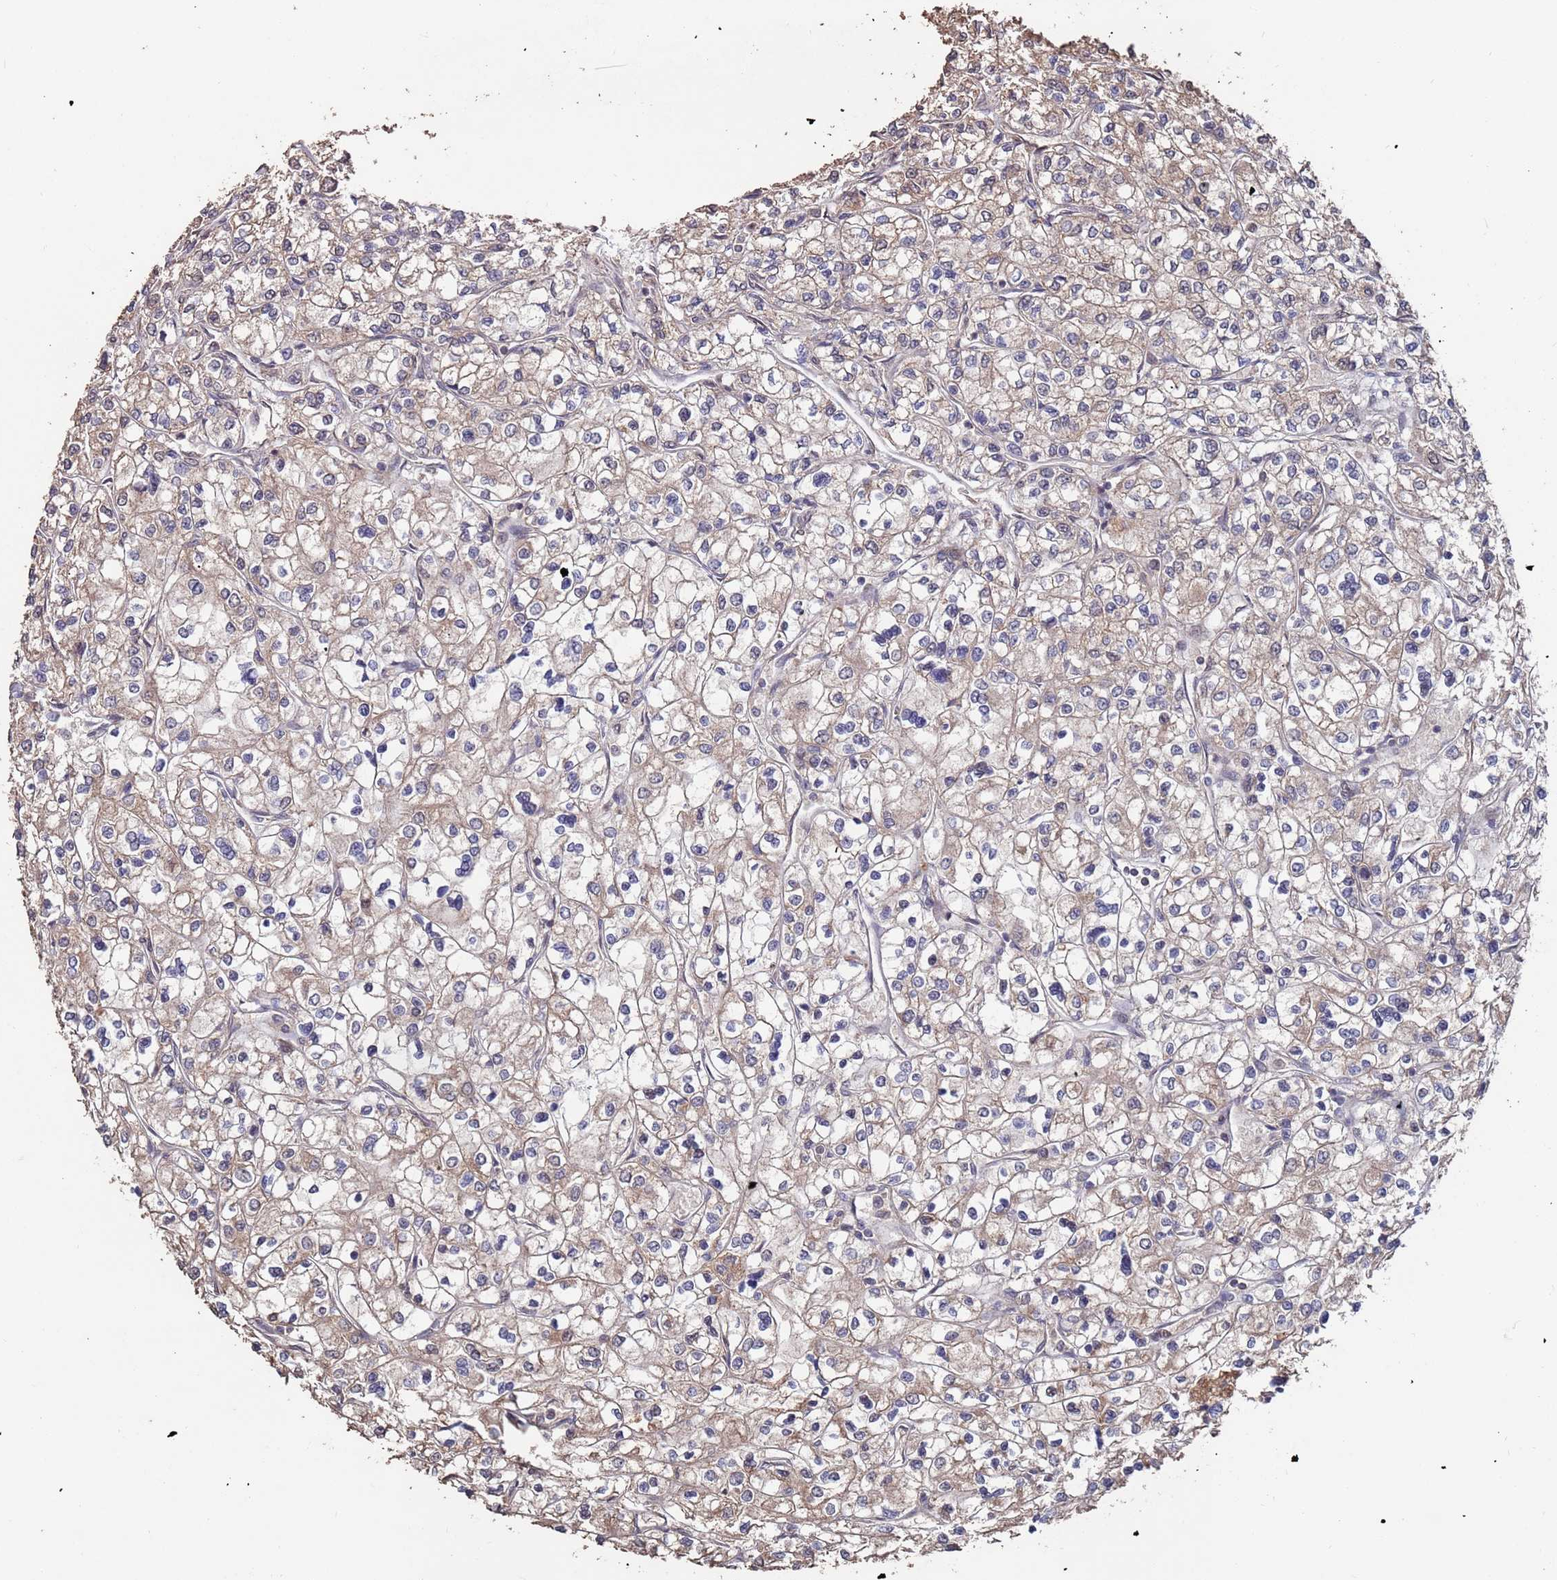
{"staining": {"intensity": "weak", "quantity": "25%-75%", "location": "cytoplasmic/membranous"}, "tissue": "renal cancer", "cell_type": "Tumor cells", "image_type": "cancer", "snomed": [{"axis": "morphology", "description": "Adenocarcinoma, NOS"}, {"axis": "topography", "description": "Kidney"}], "caption": "Renal adenocarcinoma stained with a protein marker shows weak staining in tumor cells.", "gene": "PRR7", "patient": {"sex": "male", "age": 80}}